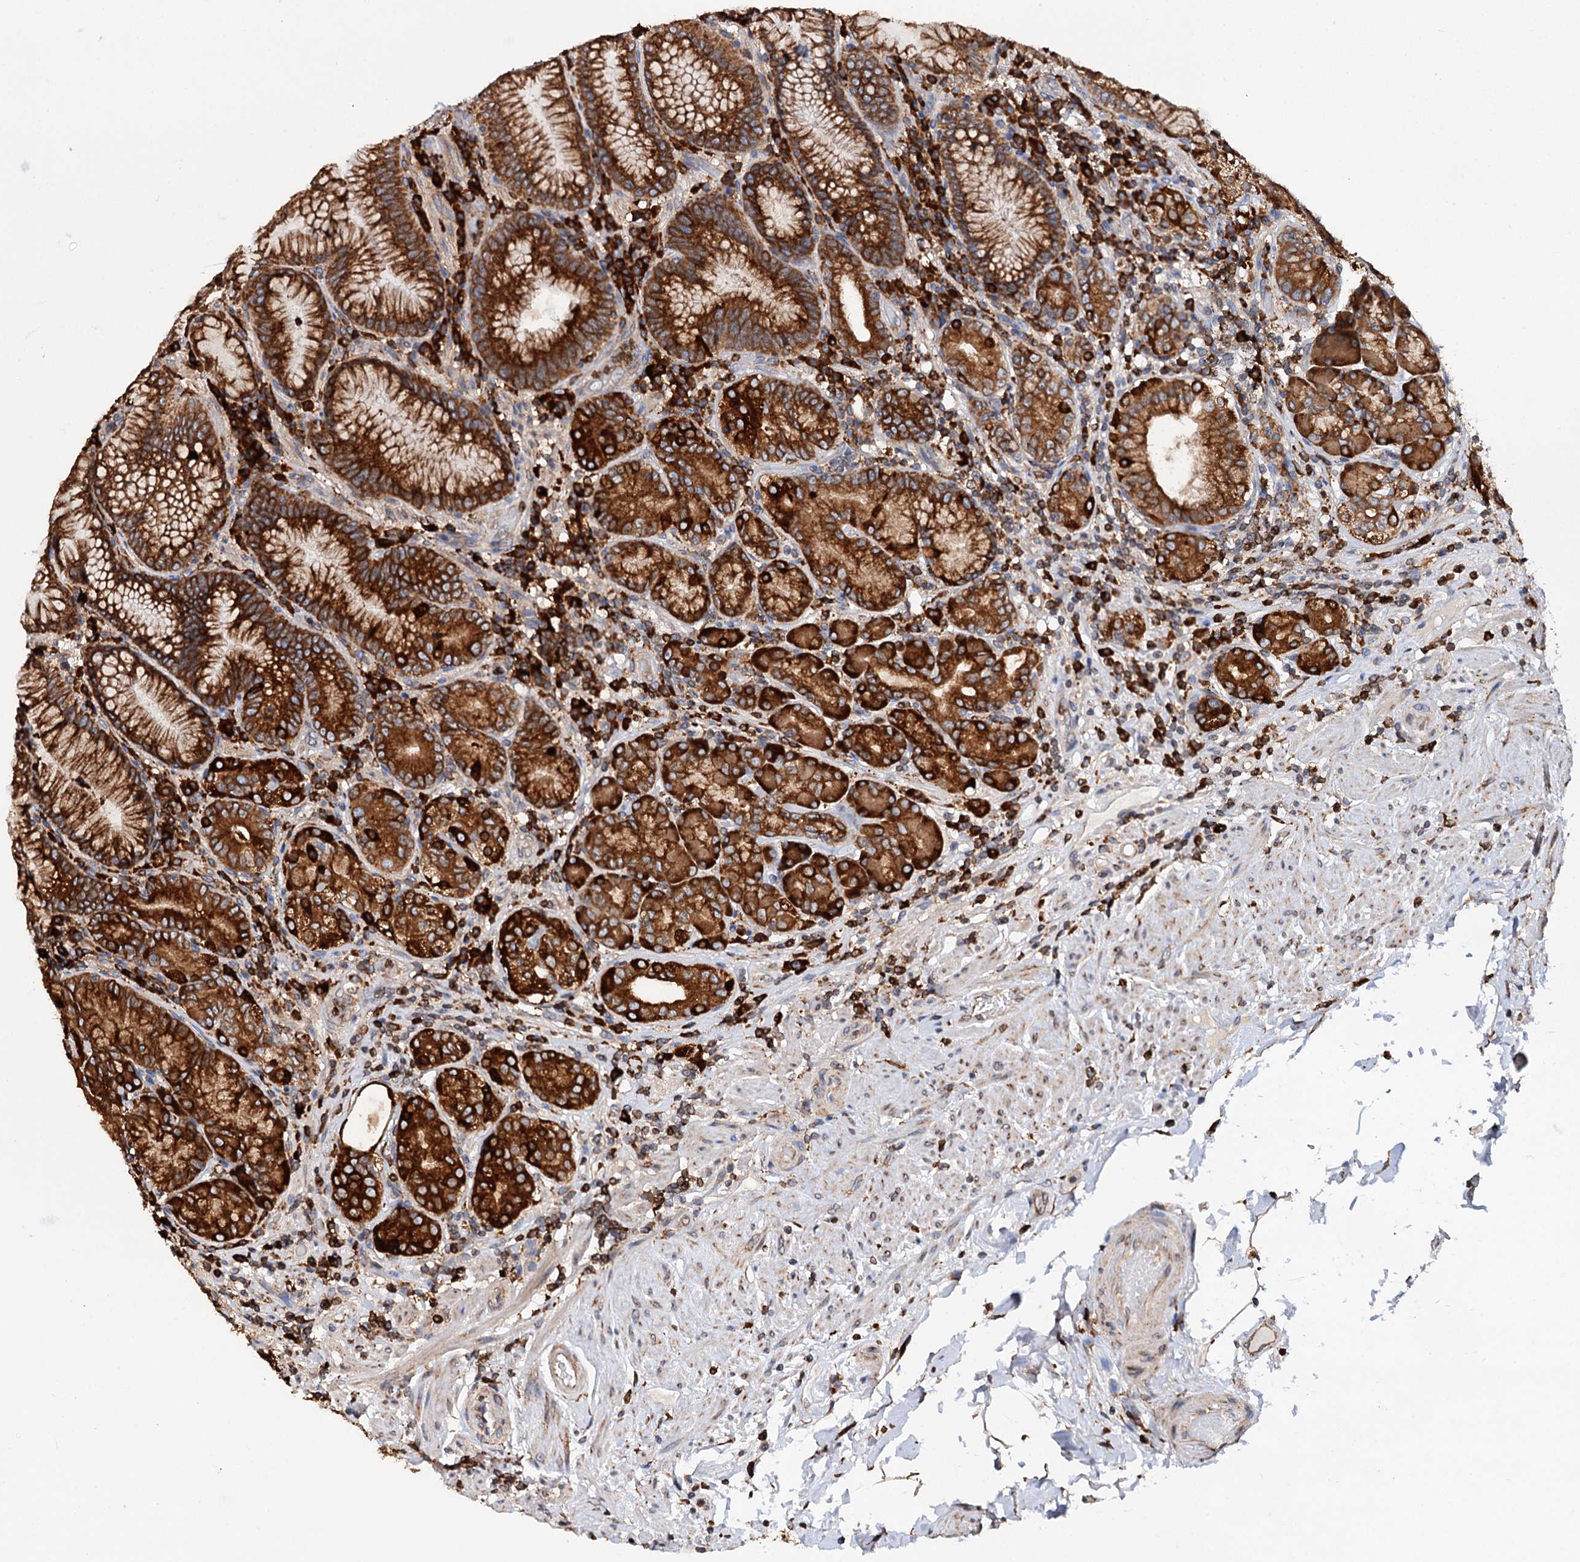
{"staining": {"intensity": "strong", "quantity": ">75%", "location": "cytoplasmic/membranous"}, "tissue": "stomach", "cell_type": "Glandular cells", "image_type": "normal", "snomed": [{"axis": "morphology", "description": "Normal tissue, NOS"}, {"axis": "topography", "description": "Stomach, upper"}, {"axis": "topography", "description": "Stomach, lower"}], "caption": "Protein expression analysis of unremarkable stomach exhibits strong cytoplasmic/membranous positivity in about >75% of glandular cells.", "gene": "ERP29", "patient": {"sex": "female", "age": 76}}